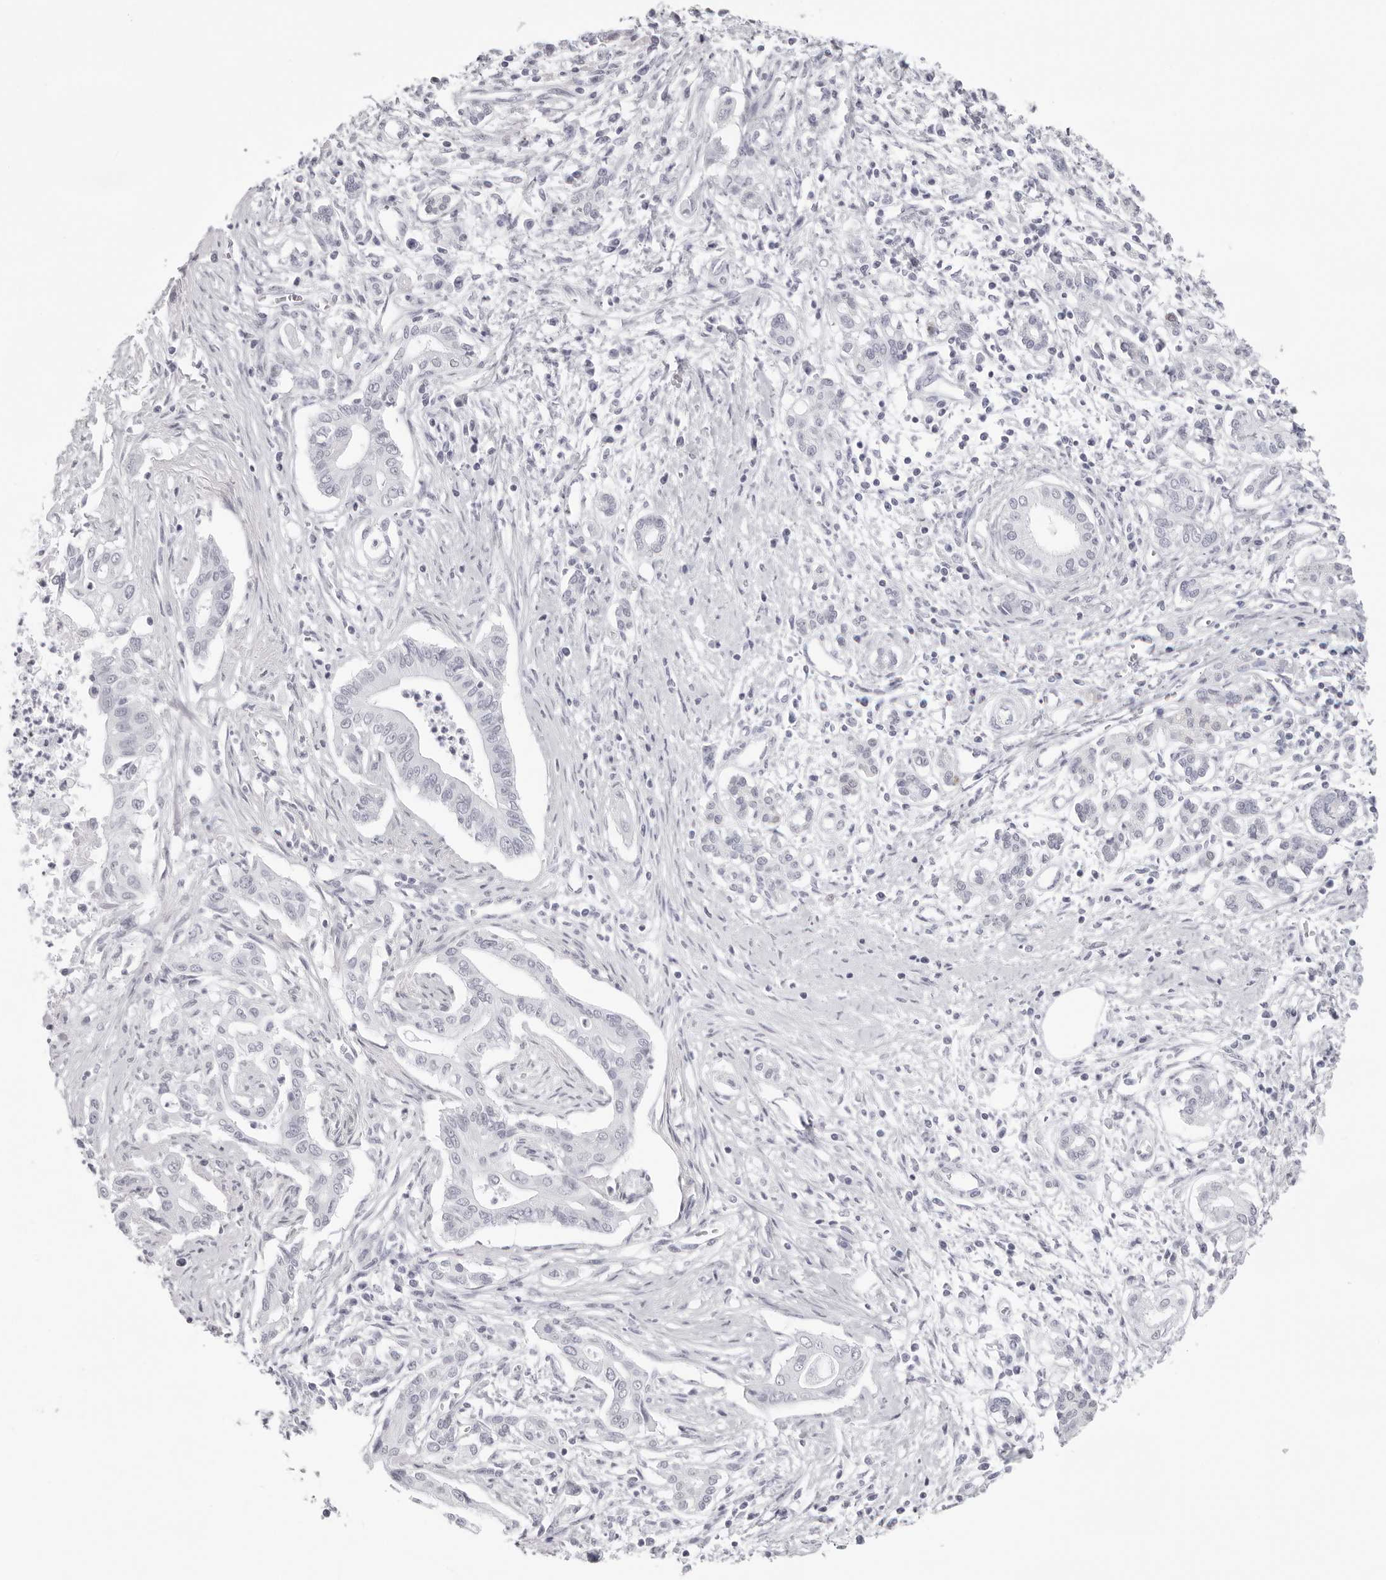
{"staining": {"intensity": "negative", "quantity": "none", "location": "none"}, "tissue": "pancreatic cancer", "cell_type": "Tumor cells", "image_type": "cancer", "snomed": [{"axis": "morphology", "description": "Adenocarcinoma, NOS"}, {"axis": "topography", "description": "Pancreas"}], "caption": "Tumor cells show no significant protein positivity in pancreatic cancer.", "gene": "INSL3", "patient": {"sex": "male", "age": 58}}